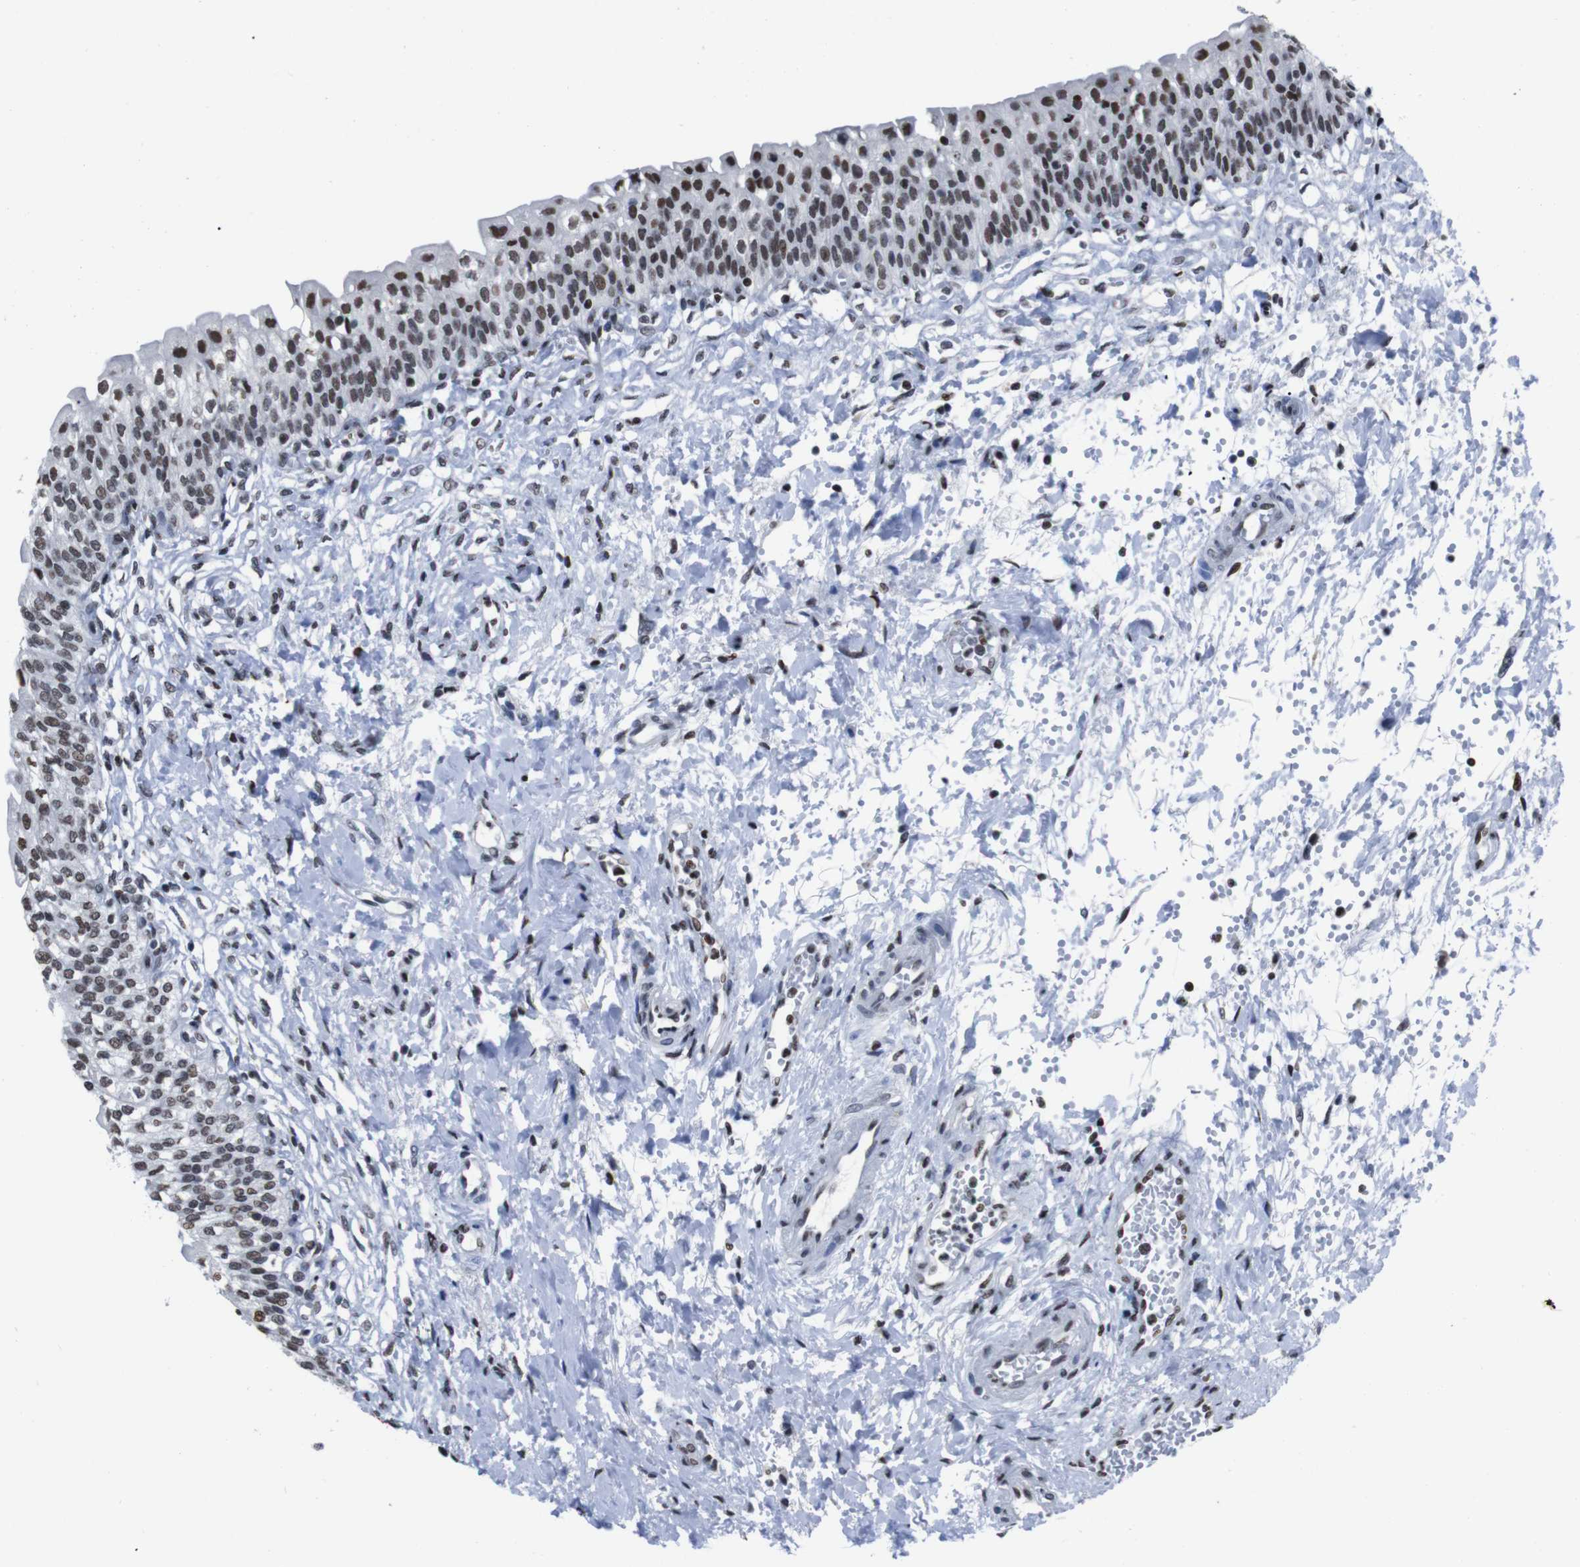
{"staining": {"intensity": "strong", "quantity": ">75%", "location": "nuclear"}, "tissue": "urinary bladder", "cell_type": "Urothelial cells", "image_type": "normal", "snomed": [{"axis": "morphology", "description": "Normal tissue, NOS"}, {"axis": "topography", "description": "Urinary bladder"}], "caption": "The image shows immunohistochemical staining of normal urinary bladder. There is strong nuclear staining is identified in approximately >75% of urothelial cells. The protein is shown in brown color, while the nuclei are stained blue.", "gene": "PIP4P2", "patient": {"sex": "male", "age": 55}}